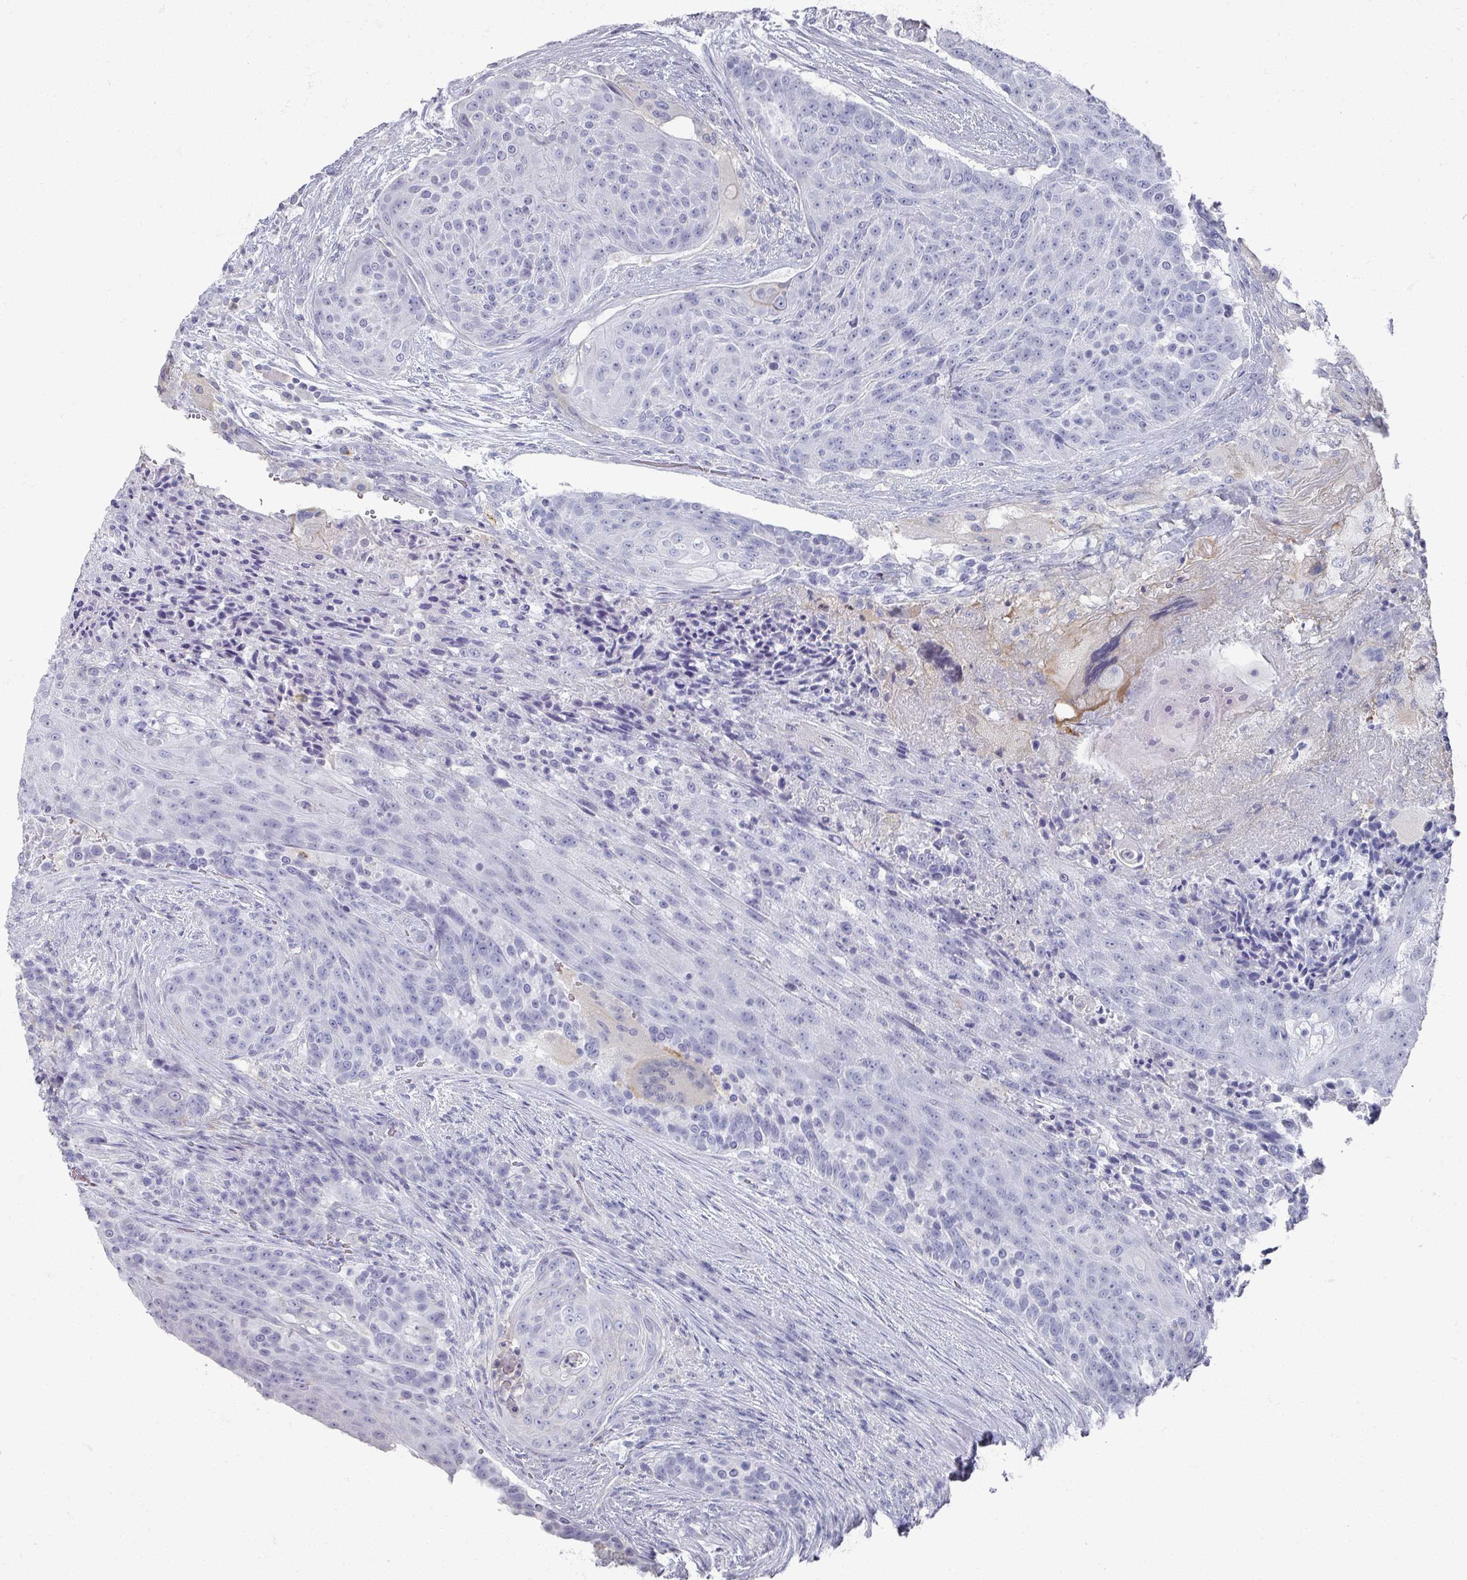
{"staining": {"intensity": "negative", "quantity": "none", "location": "none"}, "tissue": "urothelial cancer", "cell_type": "Tumor cells", "image_type": "cancer", "snomed": [{"axis": "morphology", "description": "Urothelial carcinoma, High grade"}, {"axis": "topography", "description": "Urinary bladder"}], "caption": "Immunohistochemistry (IHC) histopathology image of neoplastic tissue: urothelial carcinoma (high-grade) stained with DAB displays no significant protein staining in tumor cells.", "gene": "OMG", "patient": {"sex": "female", "age": 63}}